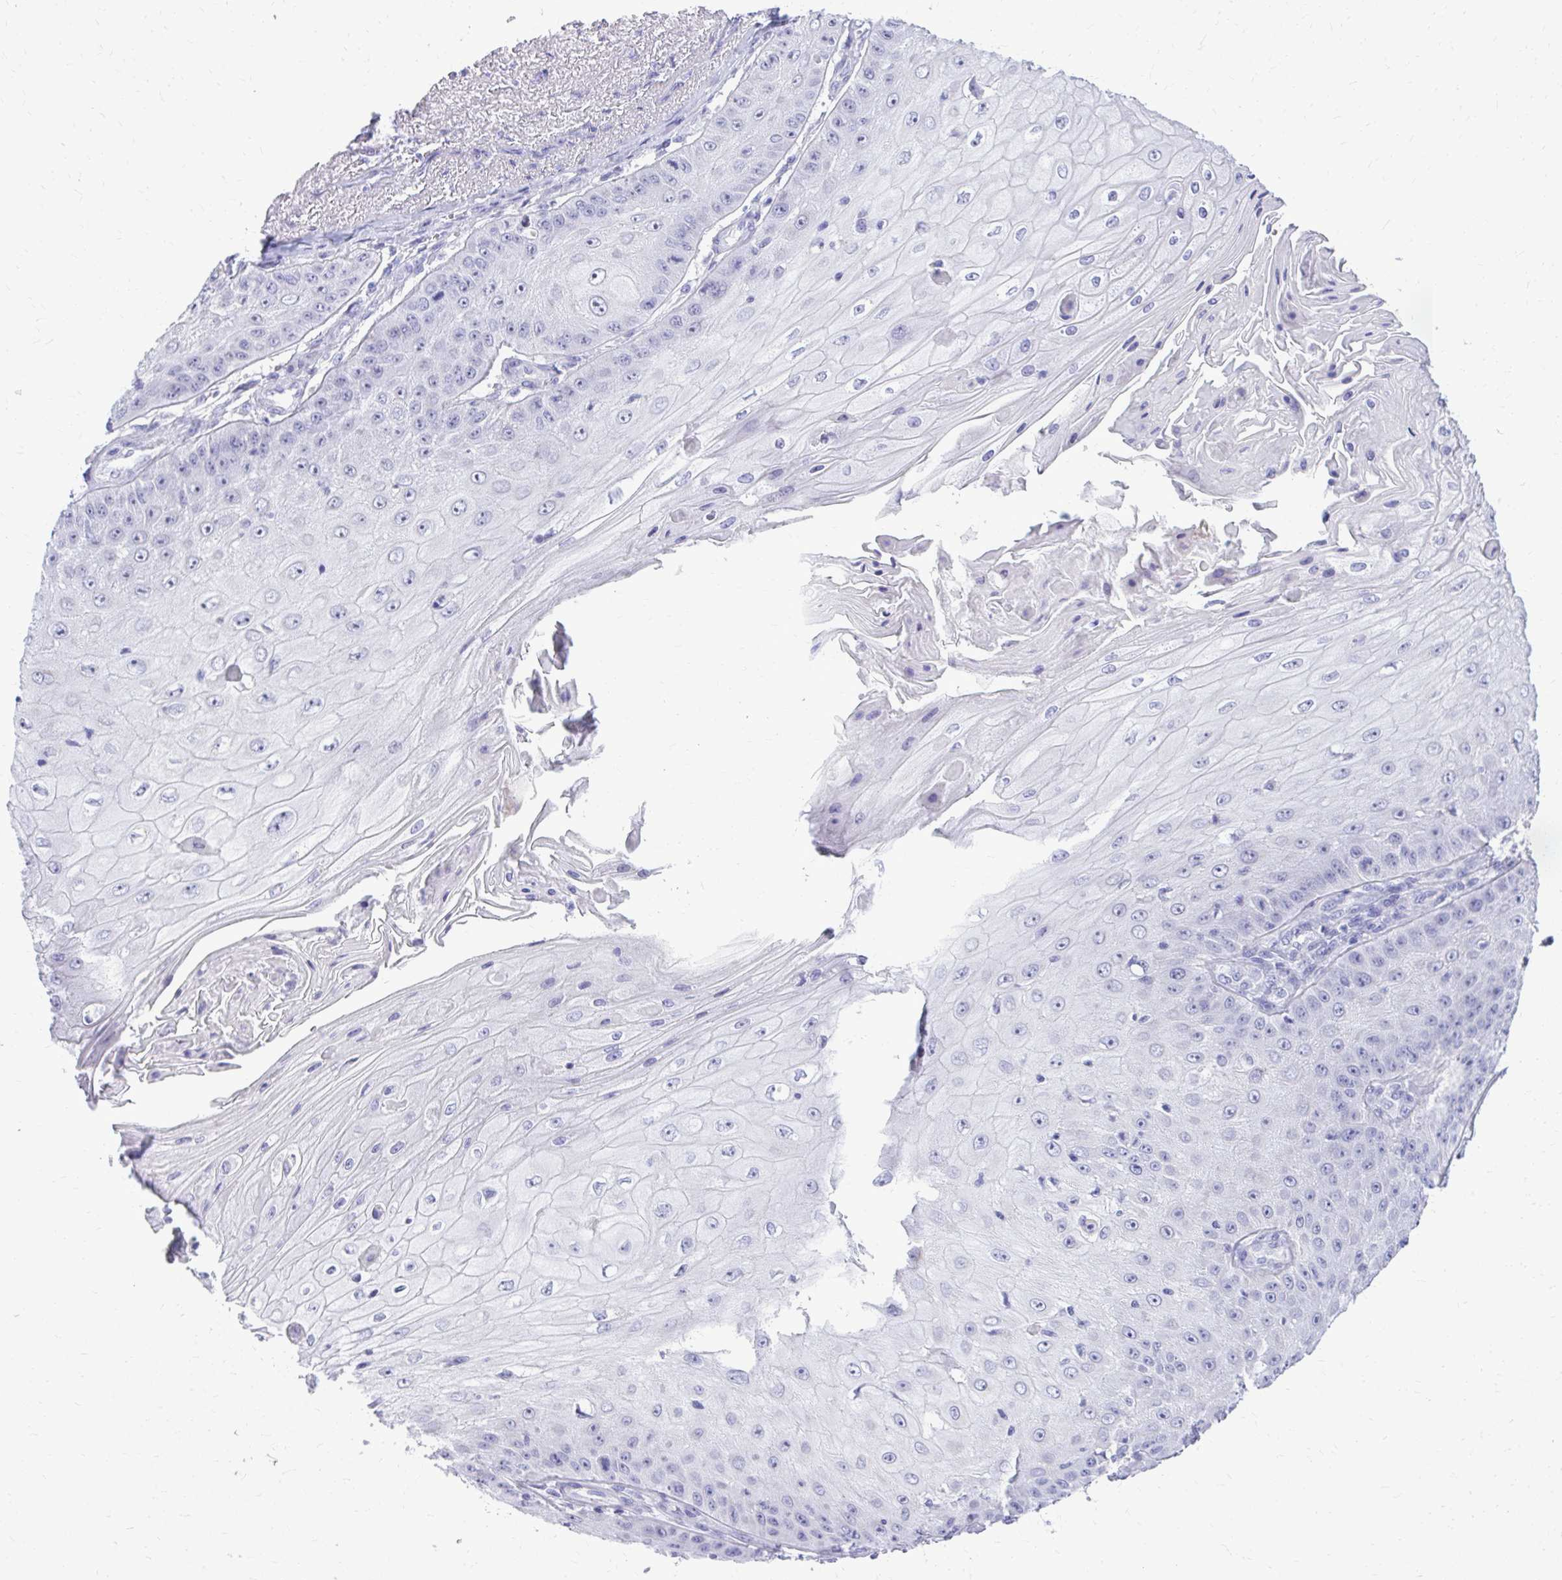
{"staining": {"intensity": "negative", "quantity": "none", "location": "none"}, "tissue": "skin cancer", "cell_type": "Tumor cells", "image_type": "cancer", "snomed": [{"axis": "morphology", "description": "Squamous cell carcinoma, NOS"}, {"axis": "topography", "description": "Skin"}], "caption": "The IHC histopathology image has no significant expression in tumor cells of skin squamous cell carcinoma tissue. Nuclei are stained in blue.", "gene": "RALYL", "patient": {"sex": "male", "age": 70}}